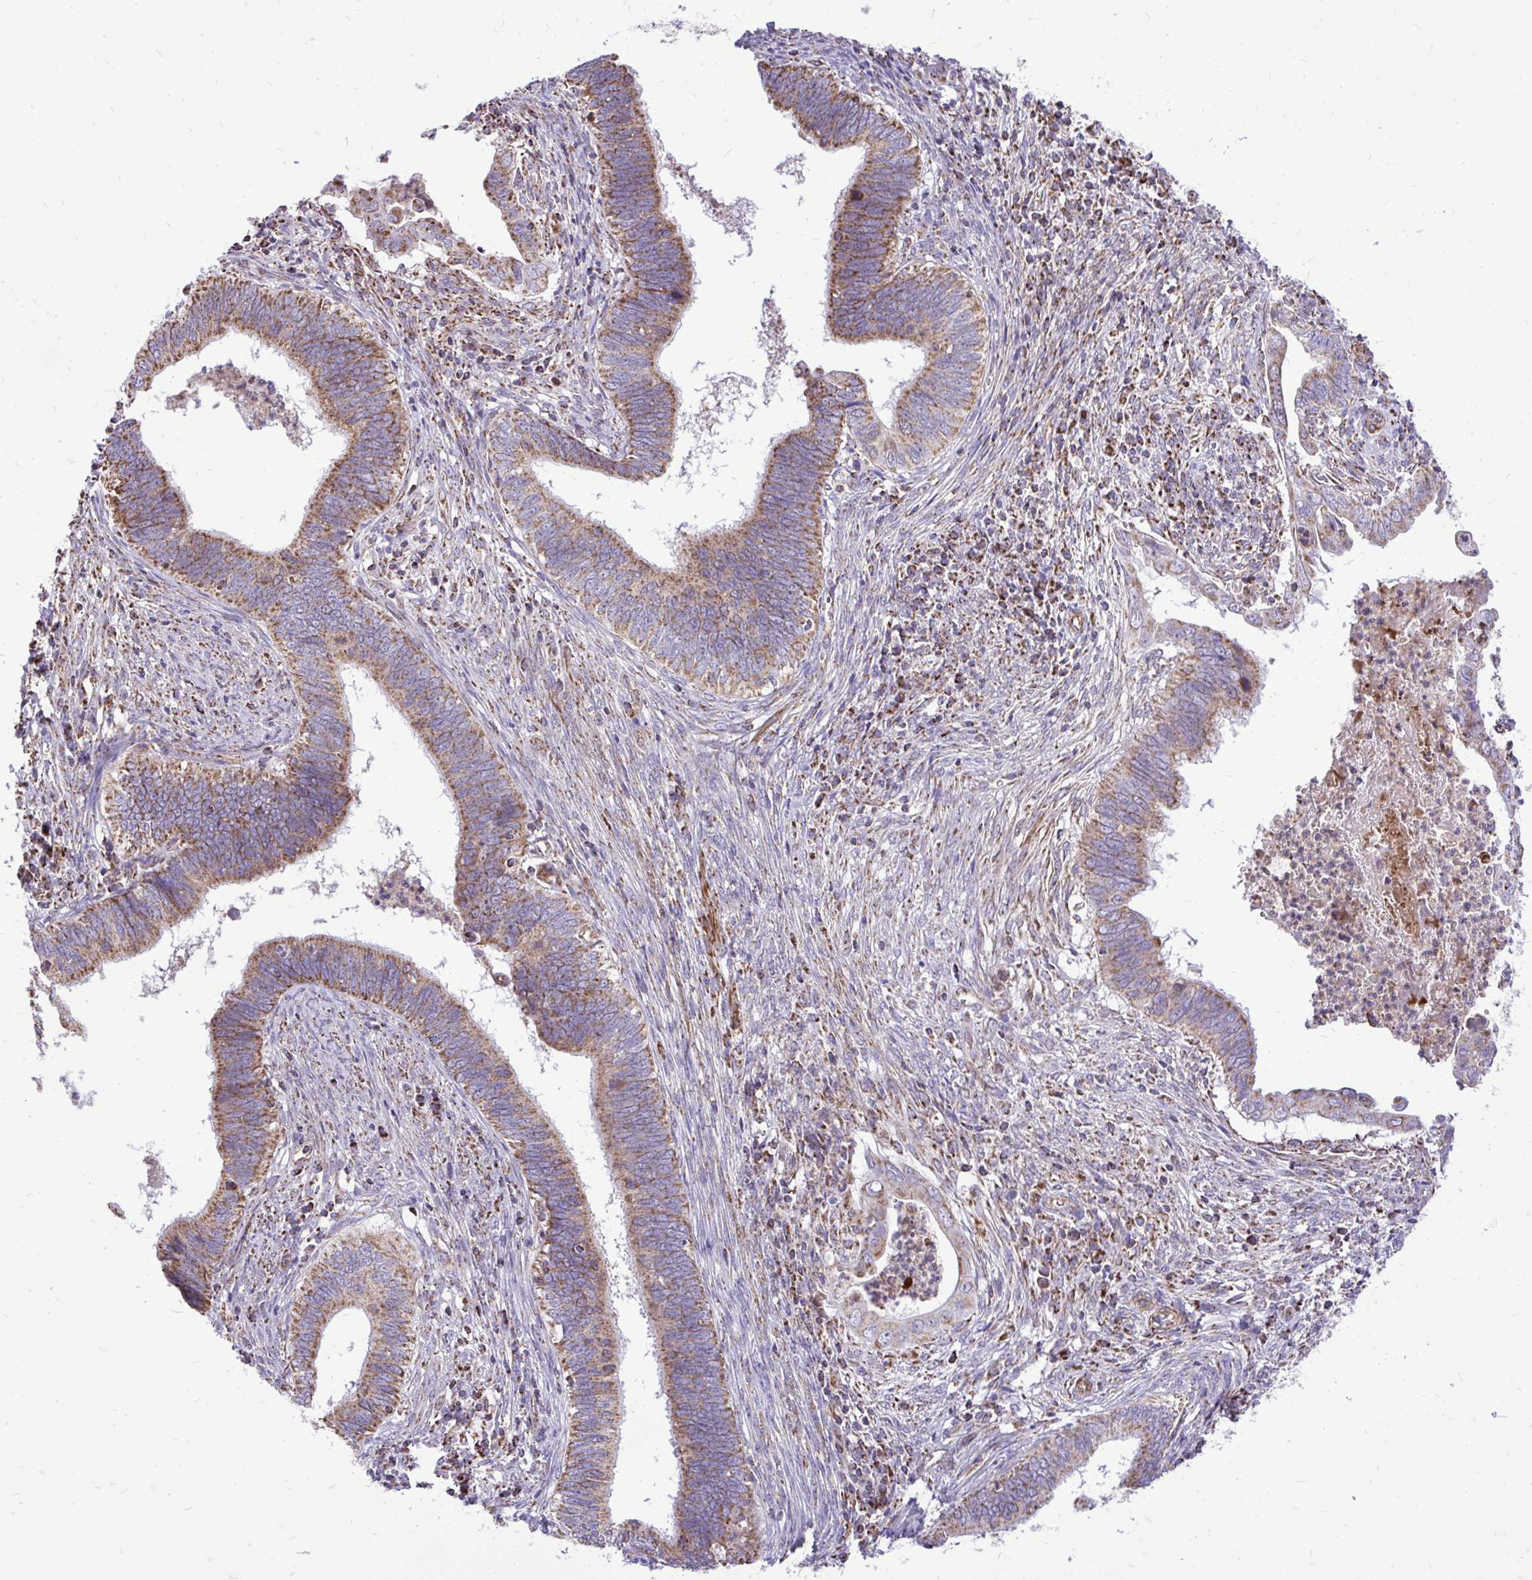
{"staining": {"intensity": "moderate", "quantity": ">75%", "location": "cytoplasmic/membranous"}, "tissue": "cervical cancer", "cell_type": "Tumor cells", "image_type": "cancer", "snomed": [{"axis": "morphology", "description": "Adenocarcinoma, NOS"}, {"axis": "topography", "description": "Cervix"}], "caption": "High-magnification brightfield microscopy of cervical cancer stained with DAB (brown) and counterstained with hematoxylin (blue). tumor cells exhibit moderate cytoplasmic/membranous positivity is identified in approximately>75% of cells.", "gene": "UBE2C", "patient": {"sex": "female", "age": 42}}